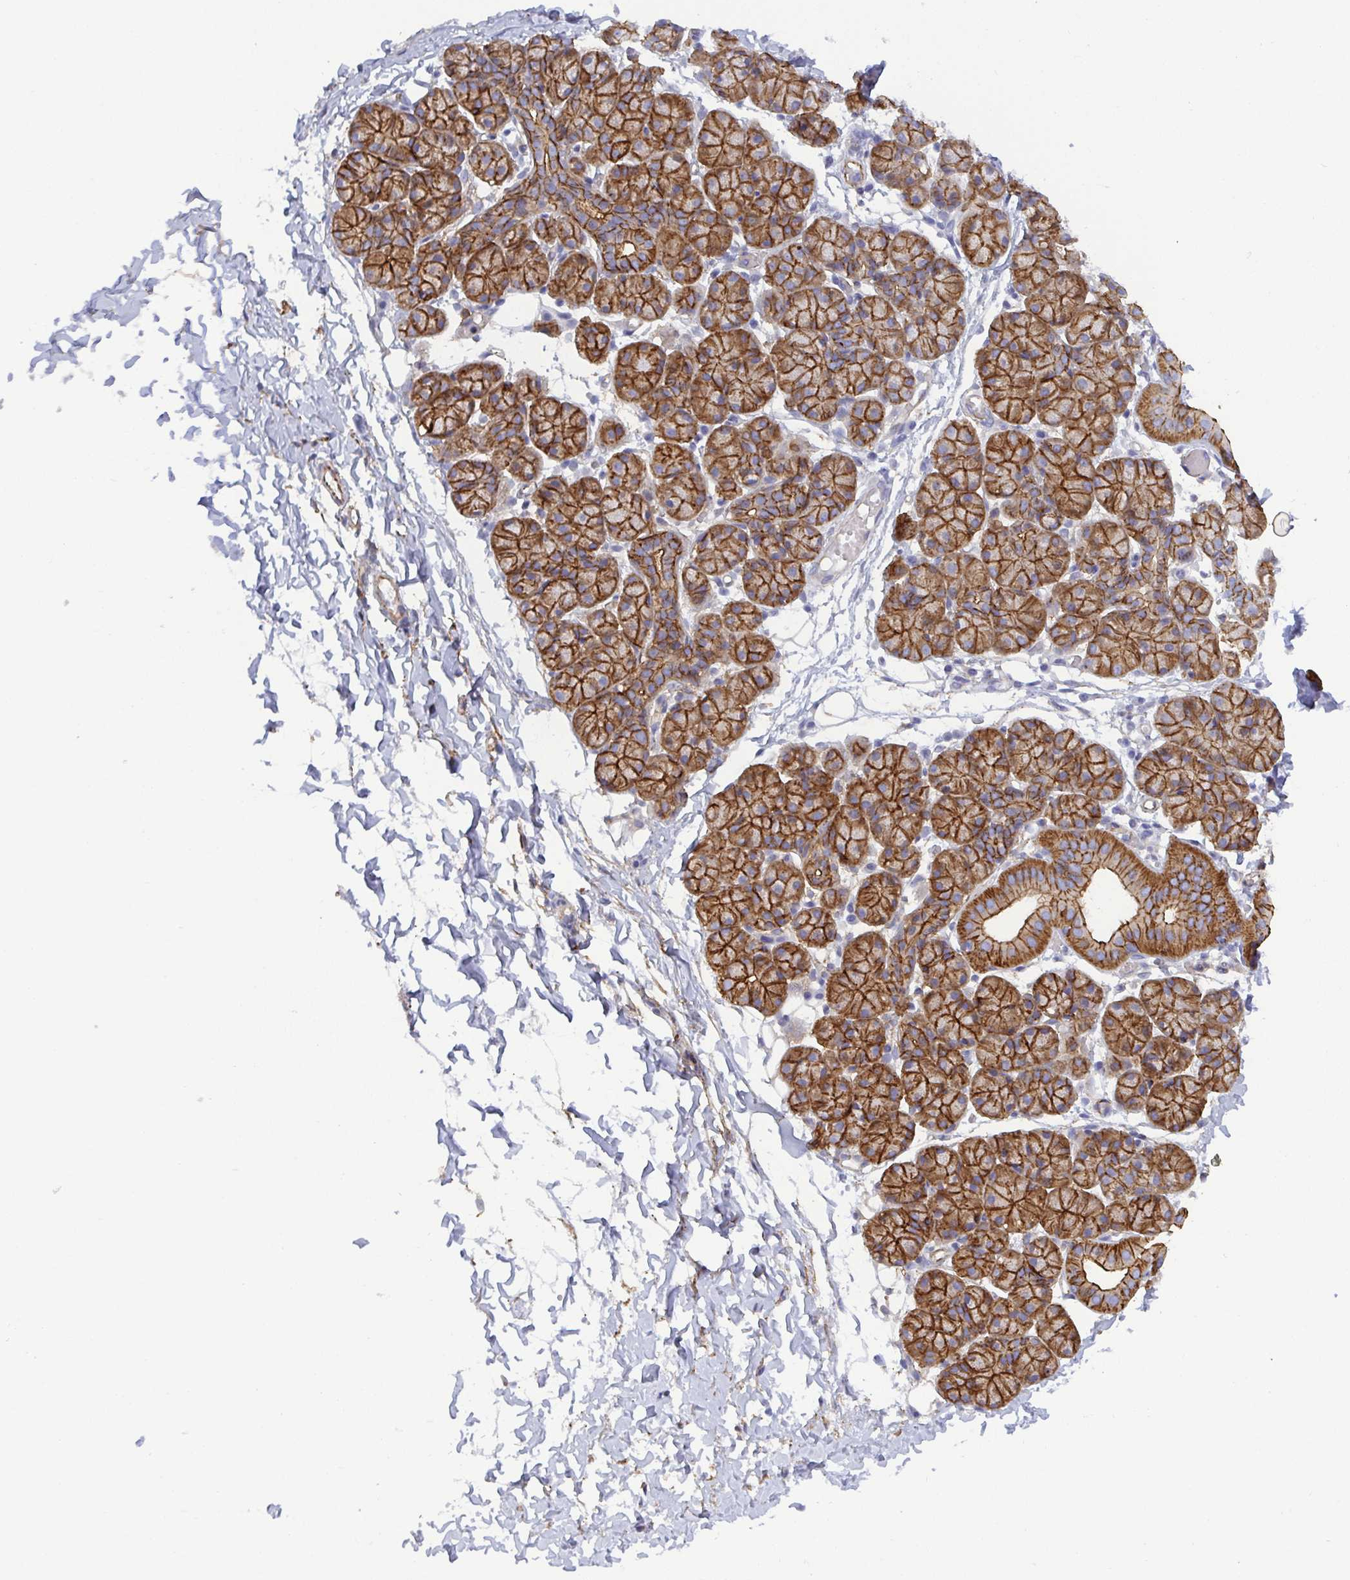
{"staining": {"intensity": "strong", "quantity": ">75%", "location": "cytoplasmic/membranous"}, "tissue": "salivary gland", "cell_type": "Glandular cells", "image_type": "normal", "snomed": [{"axis": "morphology", "description": "Normal tissue, NOS"}, {"axis": "morphology", "description": "Inflammation, NOS"}, {"axis": "topography", "description": "Lymph node"}, {"axis": "topography", "description": "Salivary gland"}], "caption": "Immunohistochemical staining of normal salivary gland demonstrates high levels of strong cytoplasmic/membranous staining in about >75% of glandular cells.", "gene": "LIMA1", "patient": {"sex": "male", "age": 3}}